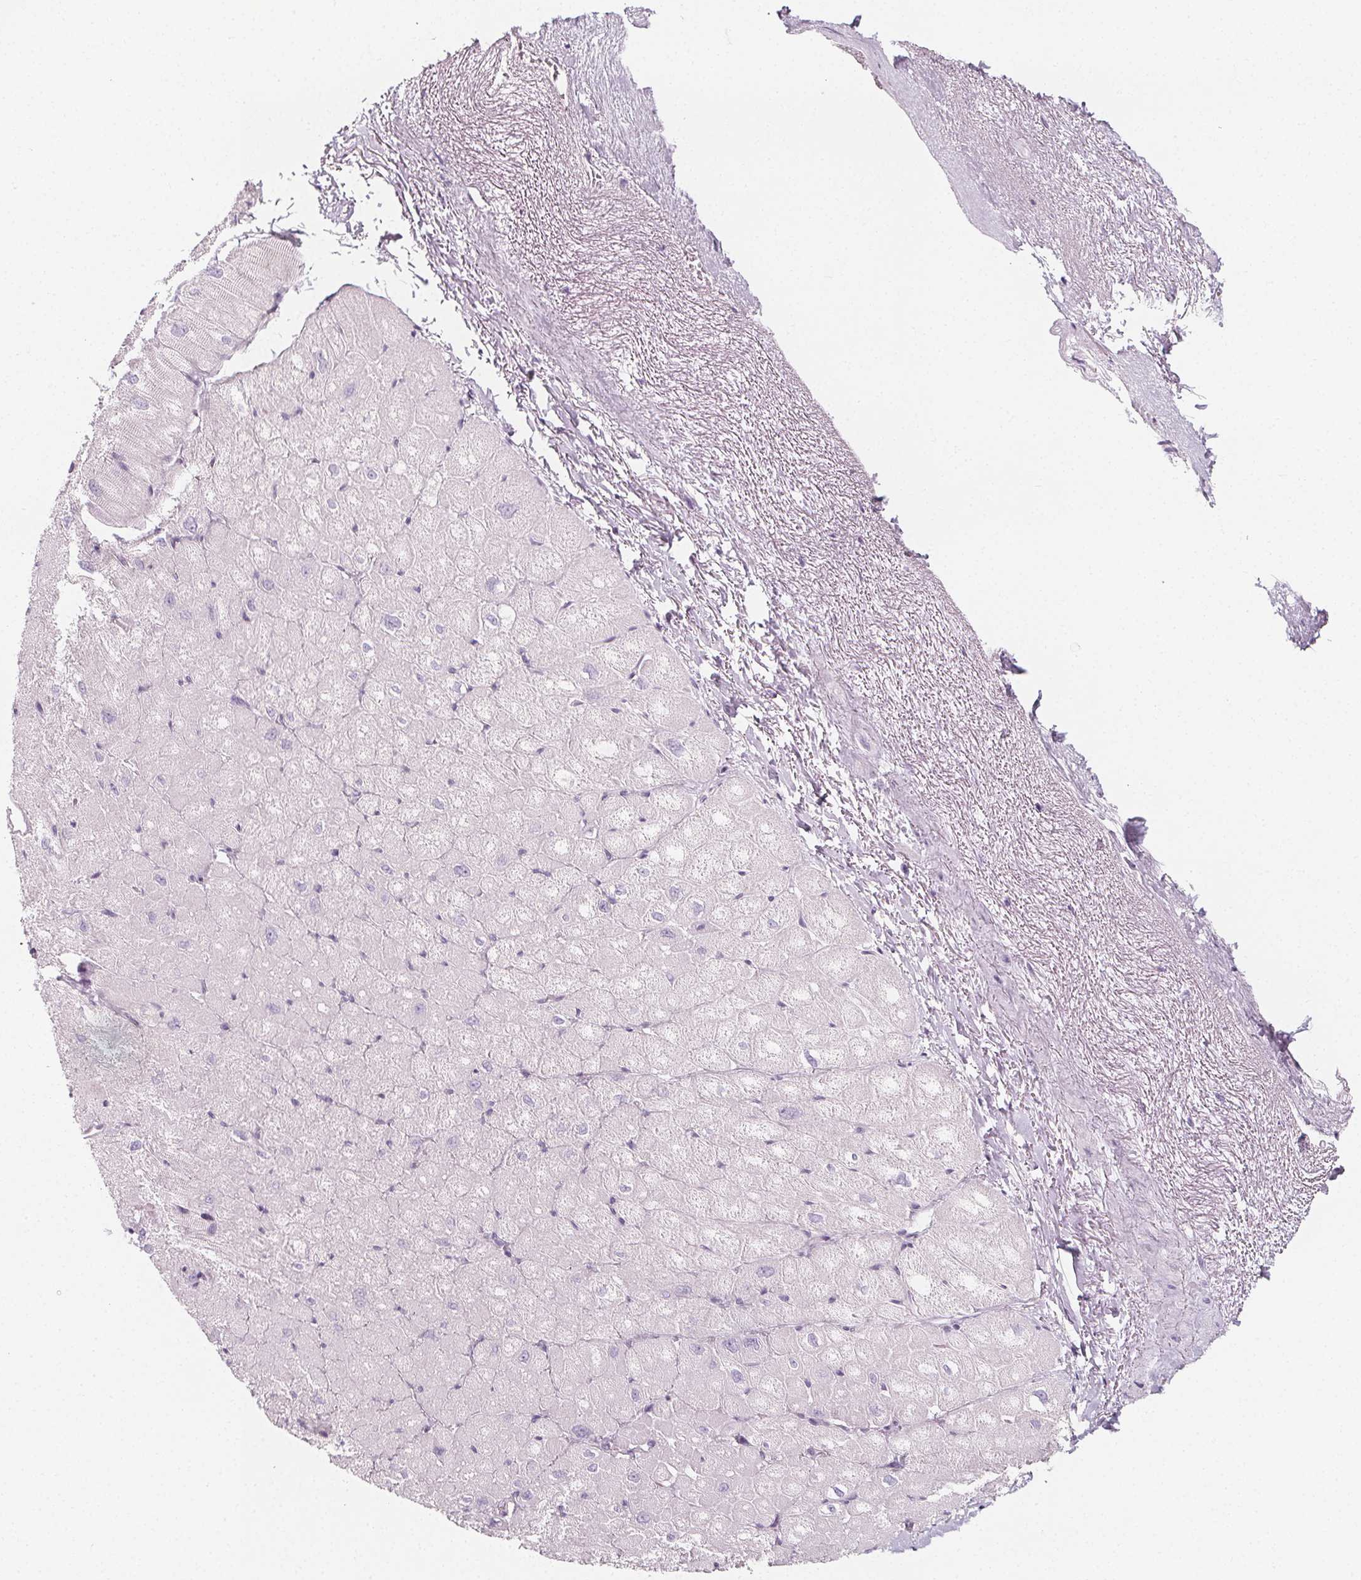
{"staining": {"intensity": "negative", "quantity": "none", "location": "none"}, "tissue": "heart muscle", "cell_type": "Cardiomyocytes", "image_type": "normal", "snomed": [{"axis": "morphology", "description": "Normal tissue, NOS"}, {"axis": "topography", "description": "Heart"}], "caption": "Immunohistochemical staining of benign human heart muscle displays no significant positivity in cardiomyocytes.", "gene": "IL17C", "patient": {"sex": "male", "age": 62}}